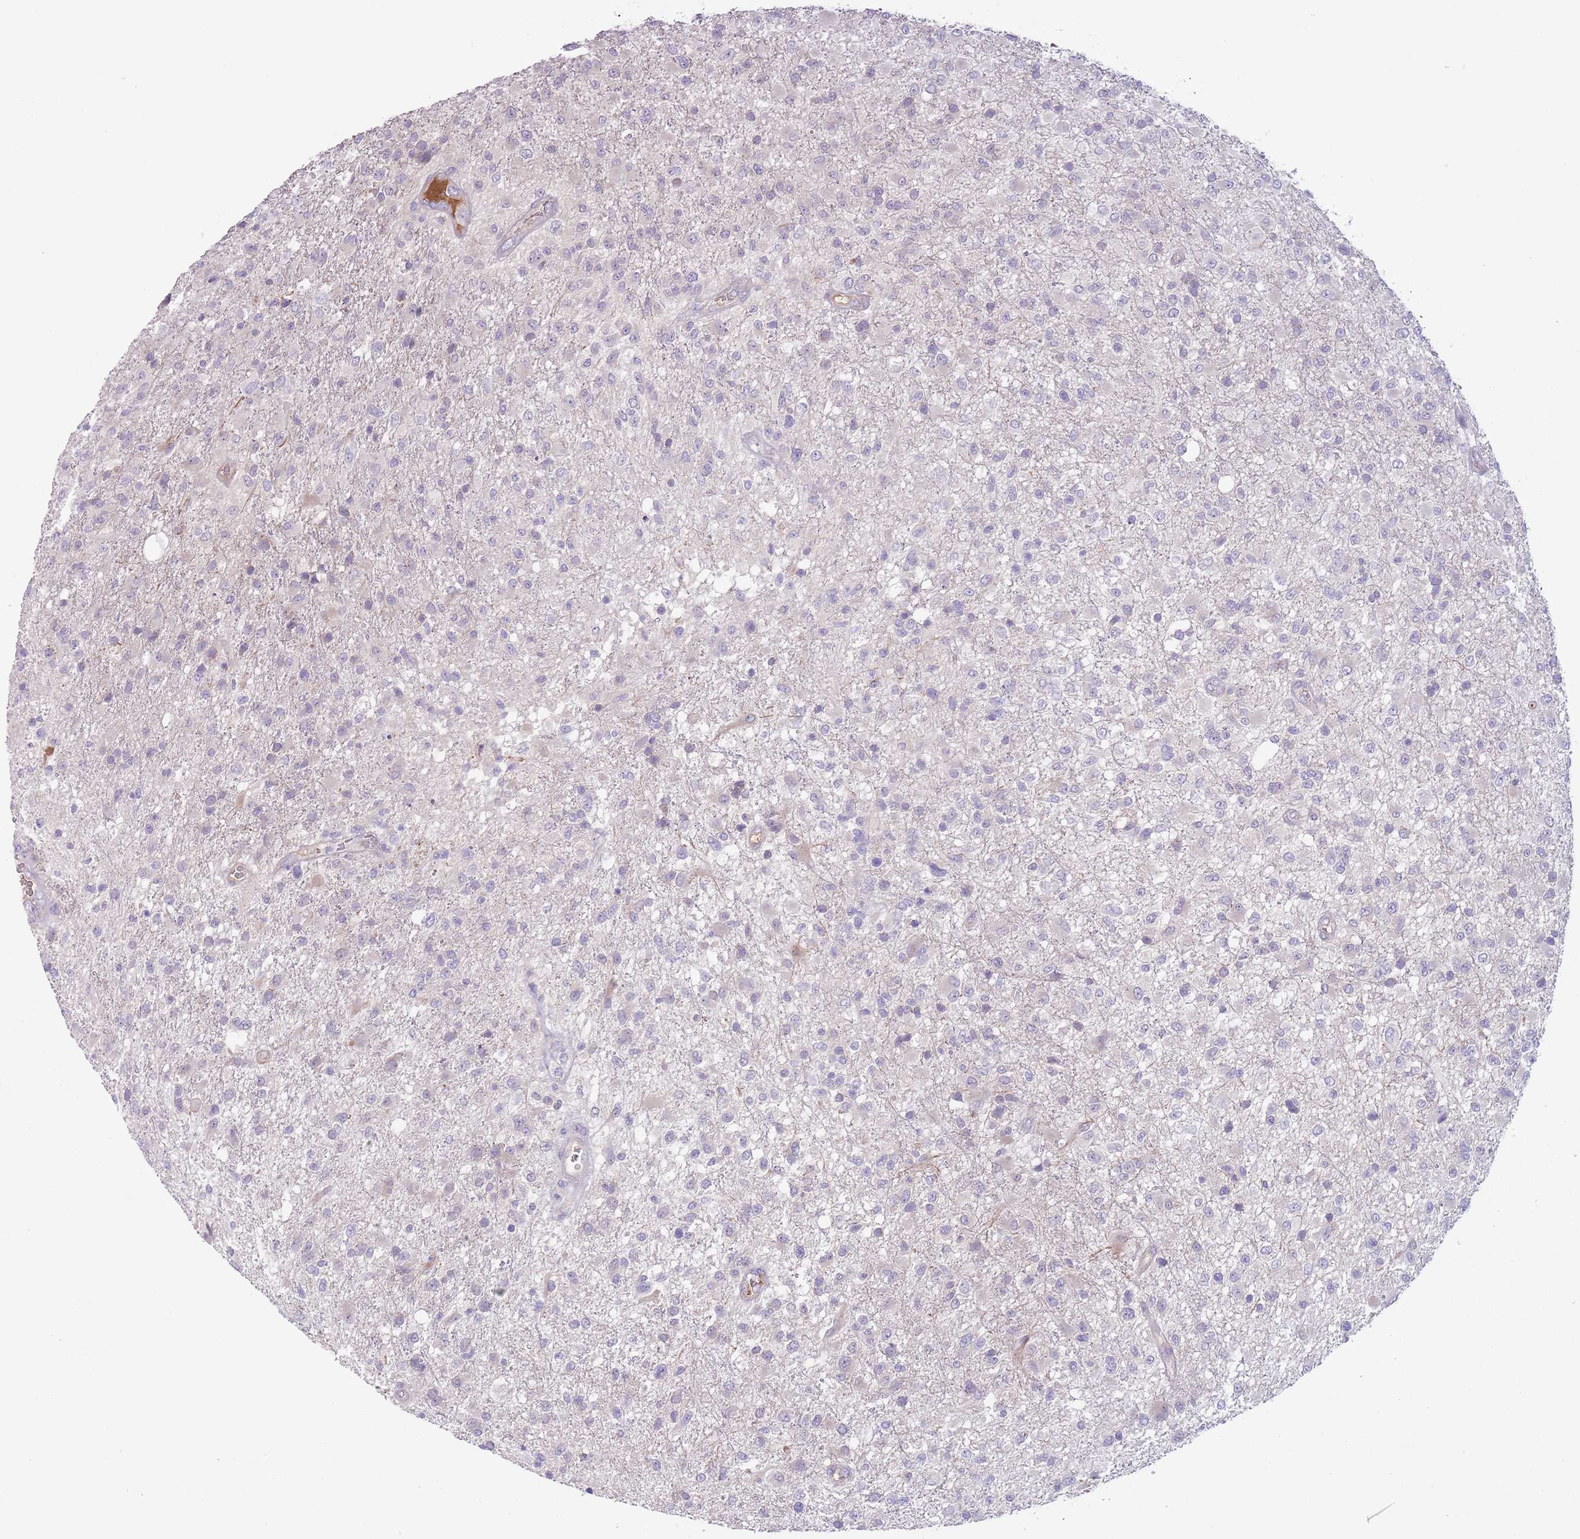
{"staining": {"intensity": "negative", "quantity": "none", "location": "none"}, "tissue": "glioma", "cell_type": "Tumor cells", "image_type": "cancer", "snomed": [{"axis": "morphology", "description": "Glioma, malignant, High grade"}, {"axis": "topography", "description": "Brain"}], "caption": "Glioma stained for a protein using IHC exhibits no positivity tumor cells.", "gene": "CFH", "patient": {"sex": "female", "age": 74}}